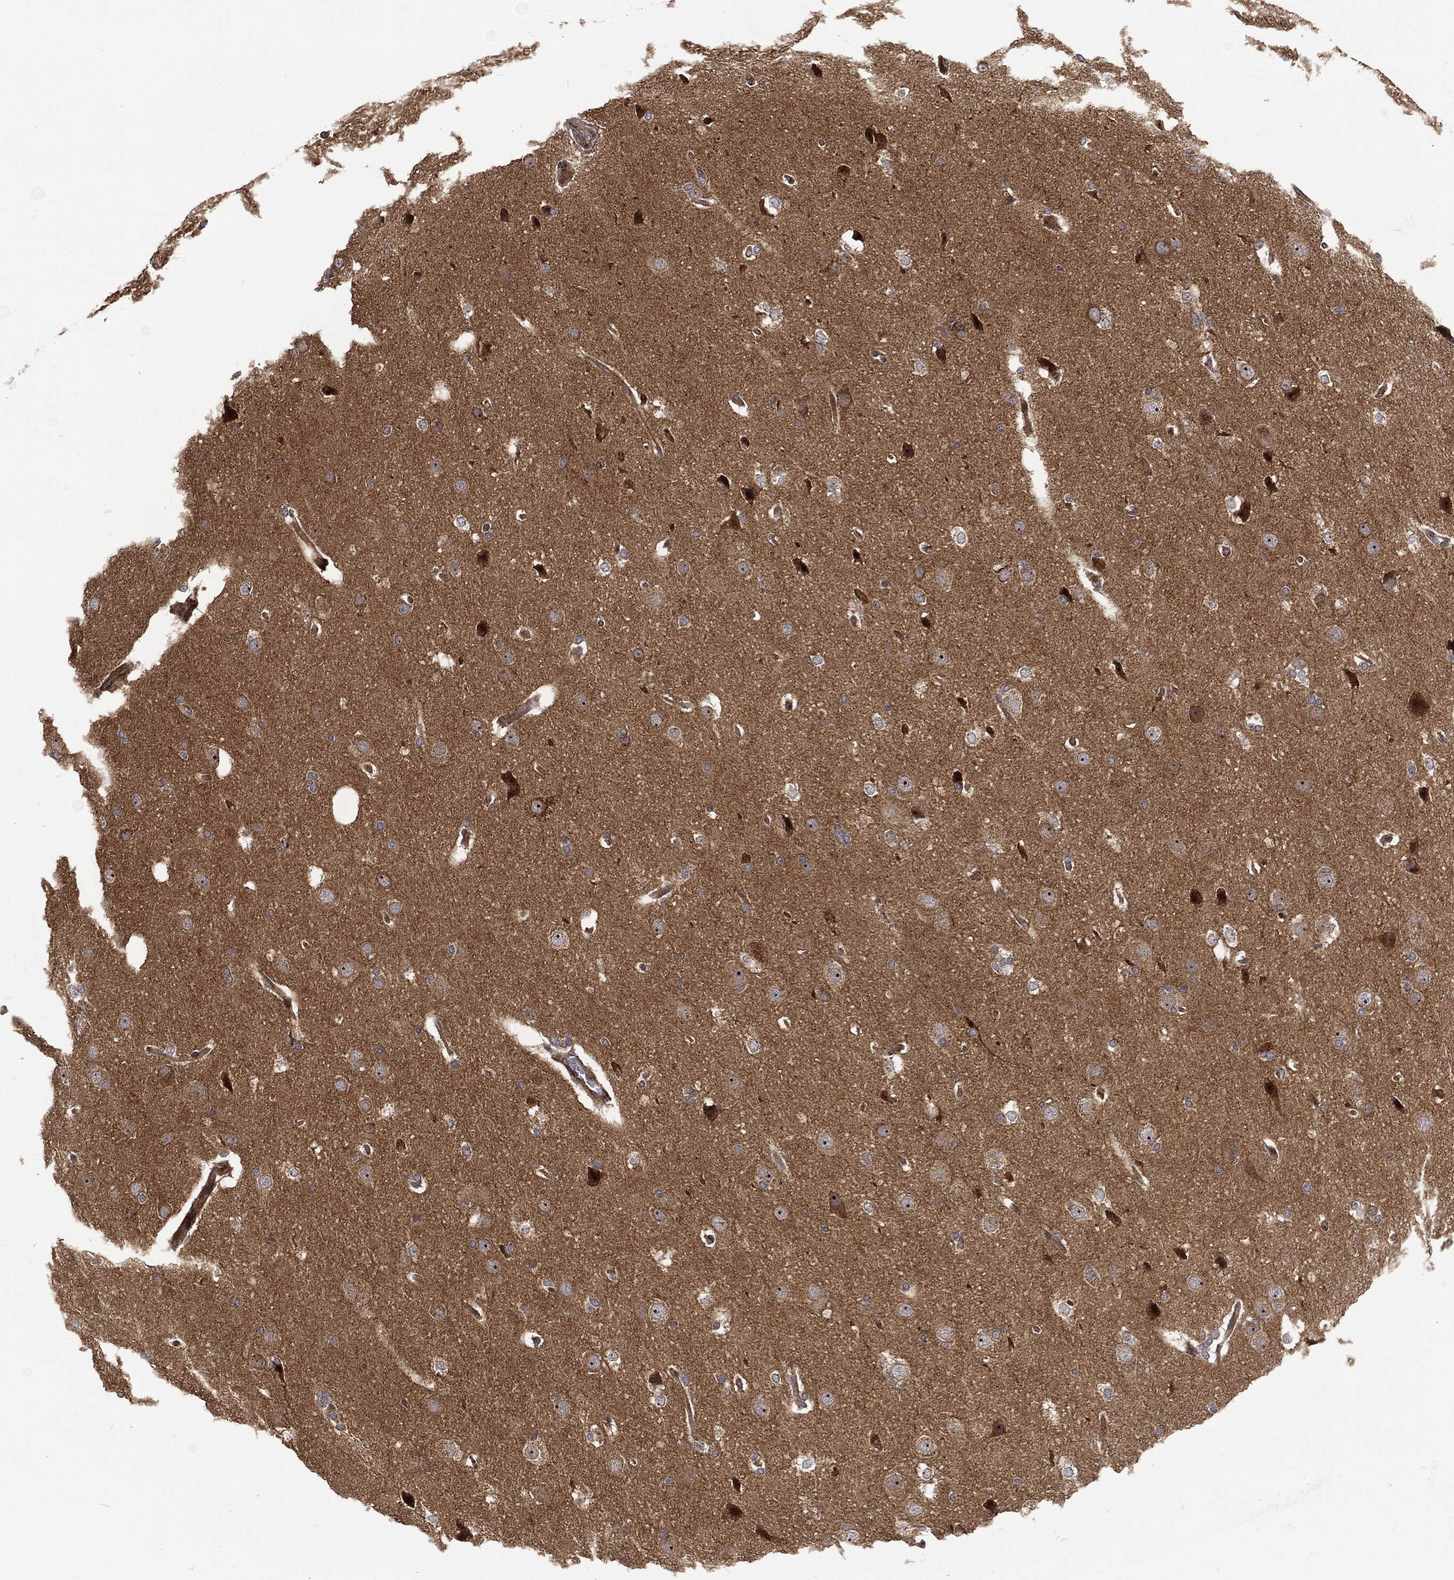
{"staining": {"intensity": "negative", "quantity": "none", "location": "none"}, "tissue": "glioma", "cell_type": "Tumor cells", "image_type": "cancer", "snomed": [{"axis": "morphology", "description": "Glioma, malignant, Low grade"}, {"axis": "topography", "description": "Brain"}], "caption": "Immunohistochemistry histopathology image of human malignant glioma (low-grade) stained for a protein (brown), which shows no positivity in tumor cells.", "gene": "RFTN1", "patient": {"sex": "female", "age": 37}}